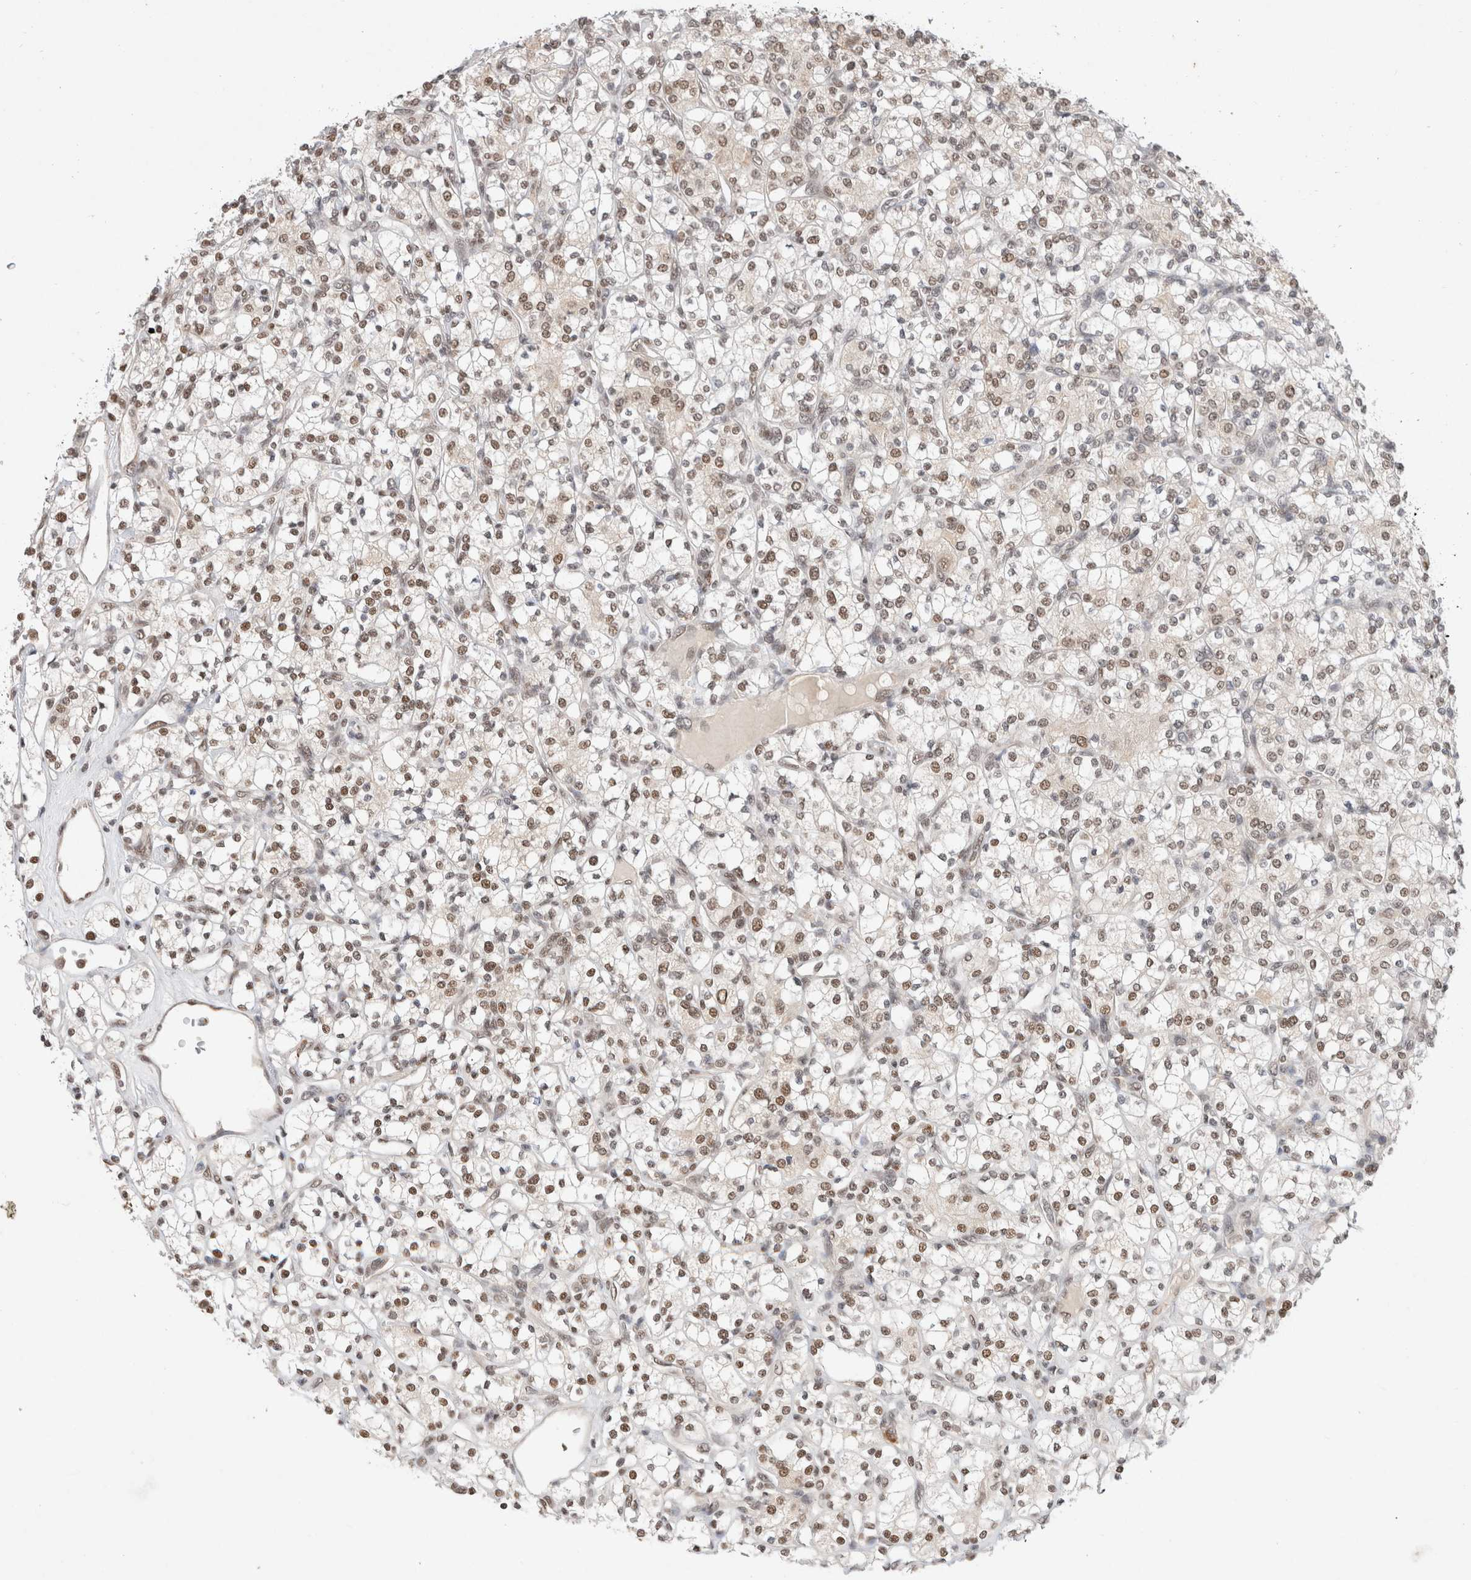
{"staining": {"intensity": "moderate", "quantity": ">75%", "location": "nuclear"}, "tissue": "renal cancer", "cell_type": "Tumor cells", "image_type": "cancer", "snomed": [{"axis": "morphology", "description": "Adenocarcinoma, NOS"}, {"axis": "topography", "description": "Kidney"}], "caption": "Renal adenocarcinoma was stained to show a protein in brown. There is medium levels of moderate nuclear expression in approximately >75% of tumor cells.", "gene": "GTF2I", "patient": {"sex": "male", "age": 77}}